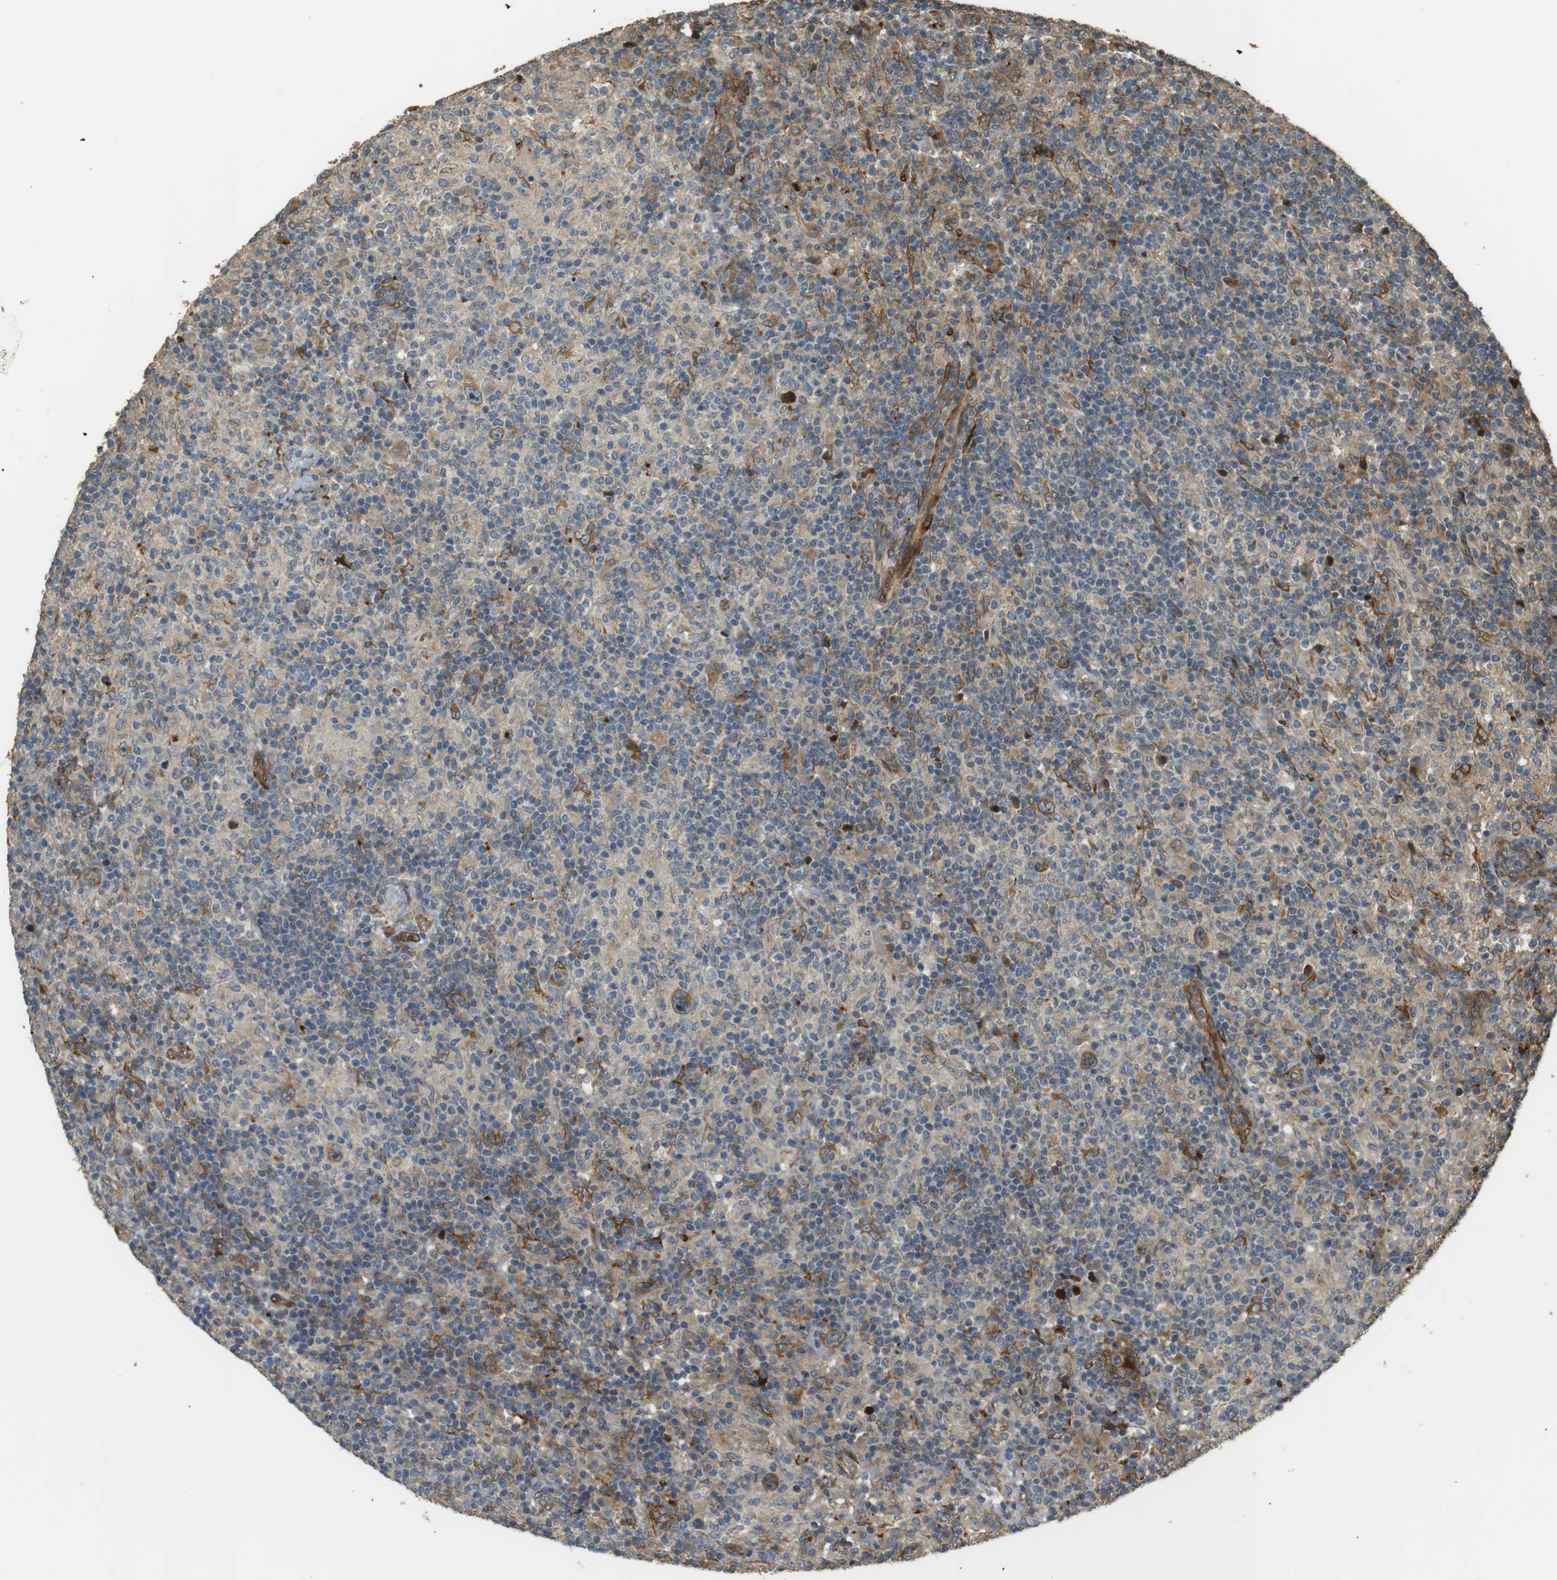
{"staining": {"intensity": "moderate", "quantity": ">75%", "location": "cytoplasmic/membranous"}, "tissue": "lymphoma", "cell_type": "Tumor cells", "image_type": "cancer", "snomed": [{"axis": "morphology", "description": "Hodgkin's disease, NOS"}, {"axis": "topography", "description": "Lymph node"}], "caption": "IHC histopathology image of neoplastic tissue: human lymphoma stained using immunohistochemistry demonstrates medium levels of moderate protein expression localized specifically in the cytoplasmic/membranous of tumor cells, appearing as a cytoplasmic/membranous brown color.", "gene": "MSRB3", "patient": {"sex": "male", "age": 70}}